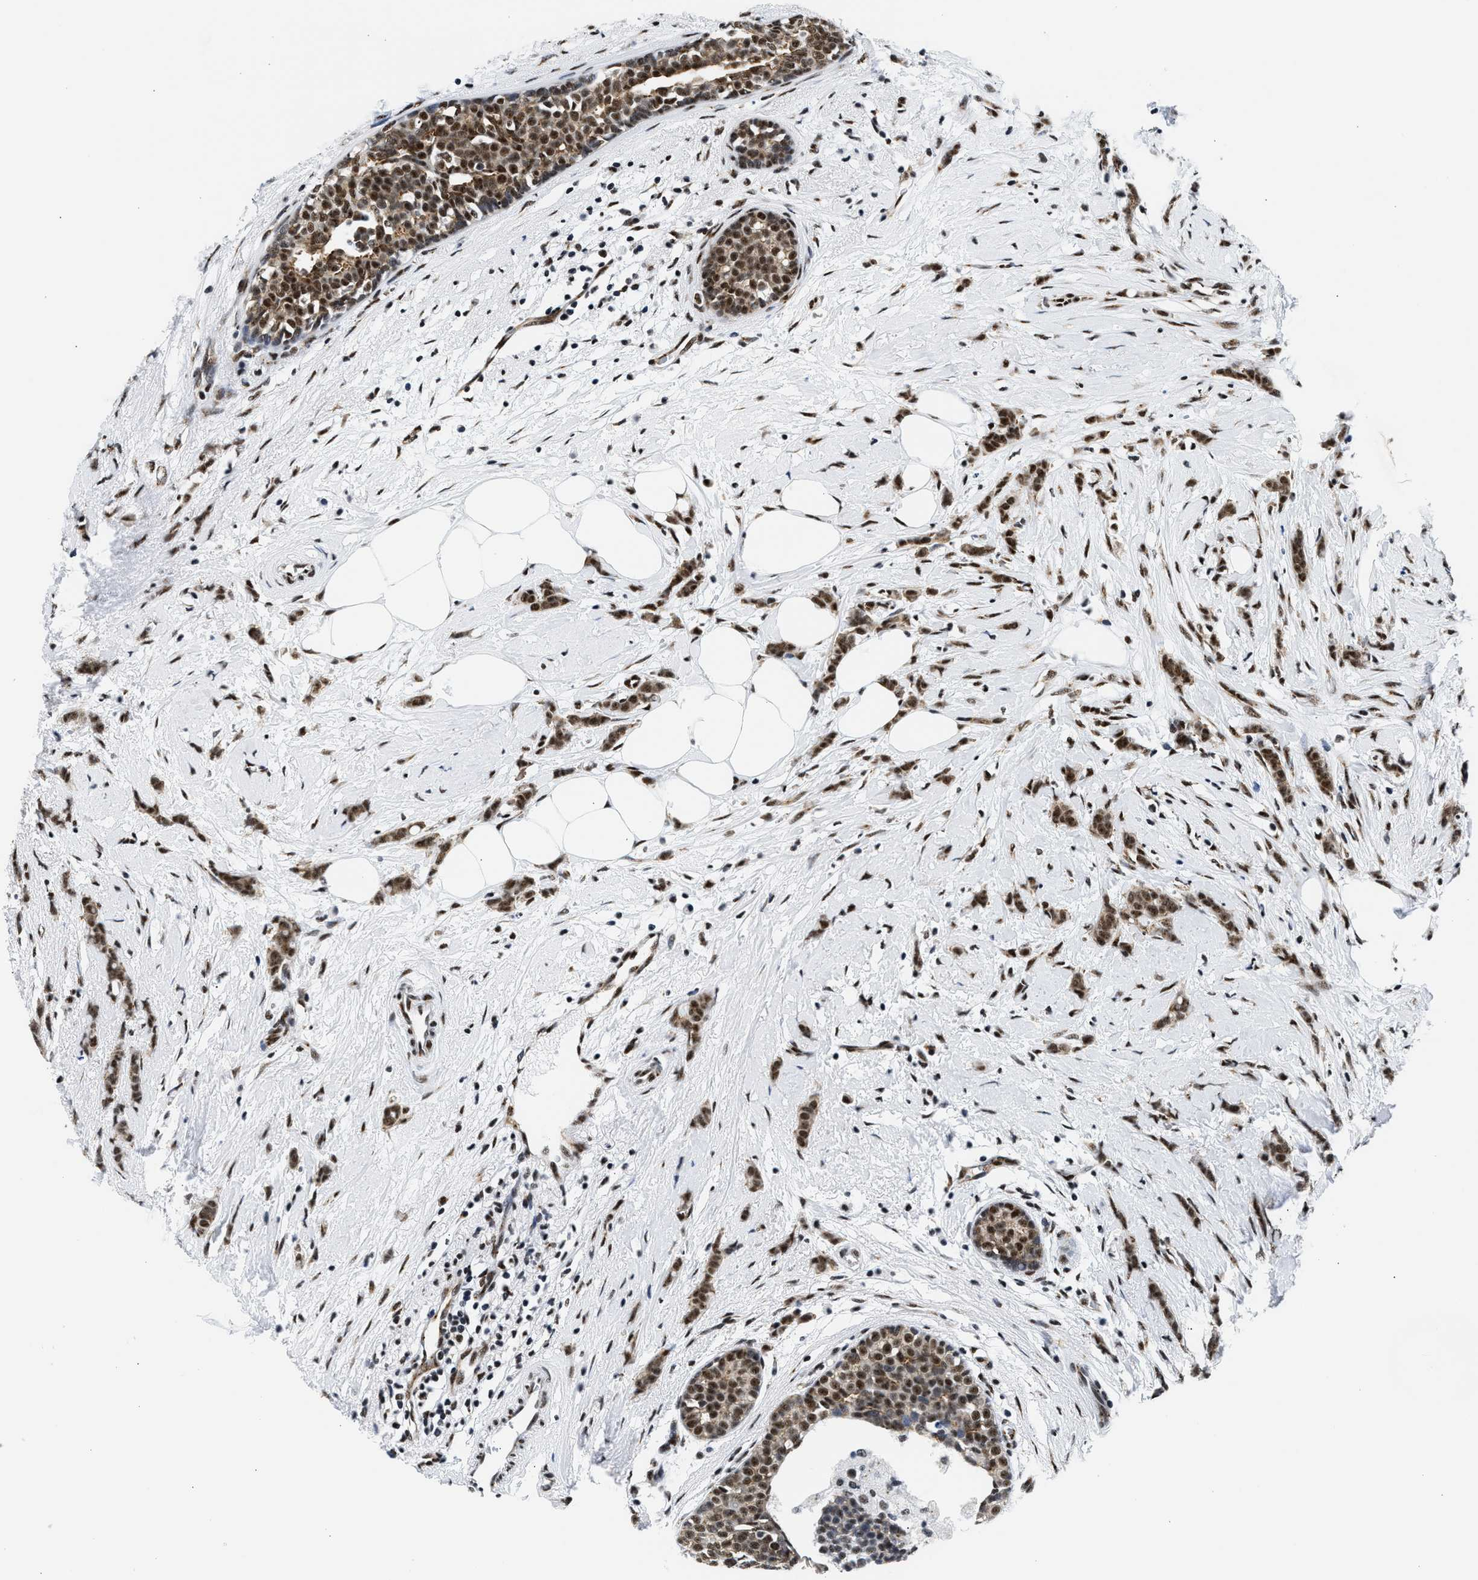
{"staining": {"intensity": "moderate", "quantity": ">75%", "location": "nuclear"}, "tissue": "breast cancer", "cell_type": "Tumor cells", "image_type": "cancer", "snomed": [{"axis": "morphology", "description": "Lobular carcinoma, in situ"}, {"axis": "morphology", "description": "Lobular carcinoma"}, {"axis": "topography", "description": "Breast"}], "caption": "Tumor cells demonstrate moderate nuclear positivity in about >75% of cells in breast lobular carcinoma. (DAB (3,3'-diaminobenzidine) IHC, brown staining for protein, blue staining for nuclei).", "gene": "RBM8A", "patient": {"sex": "female", "age": 41}}